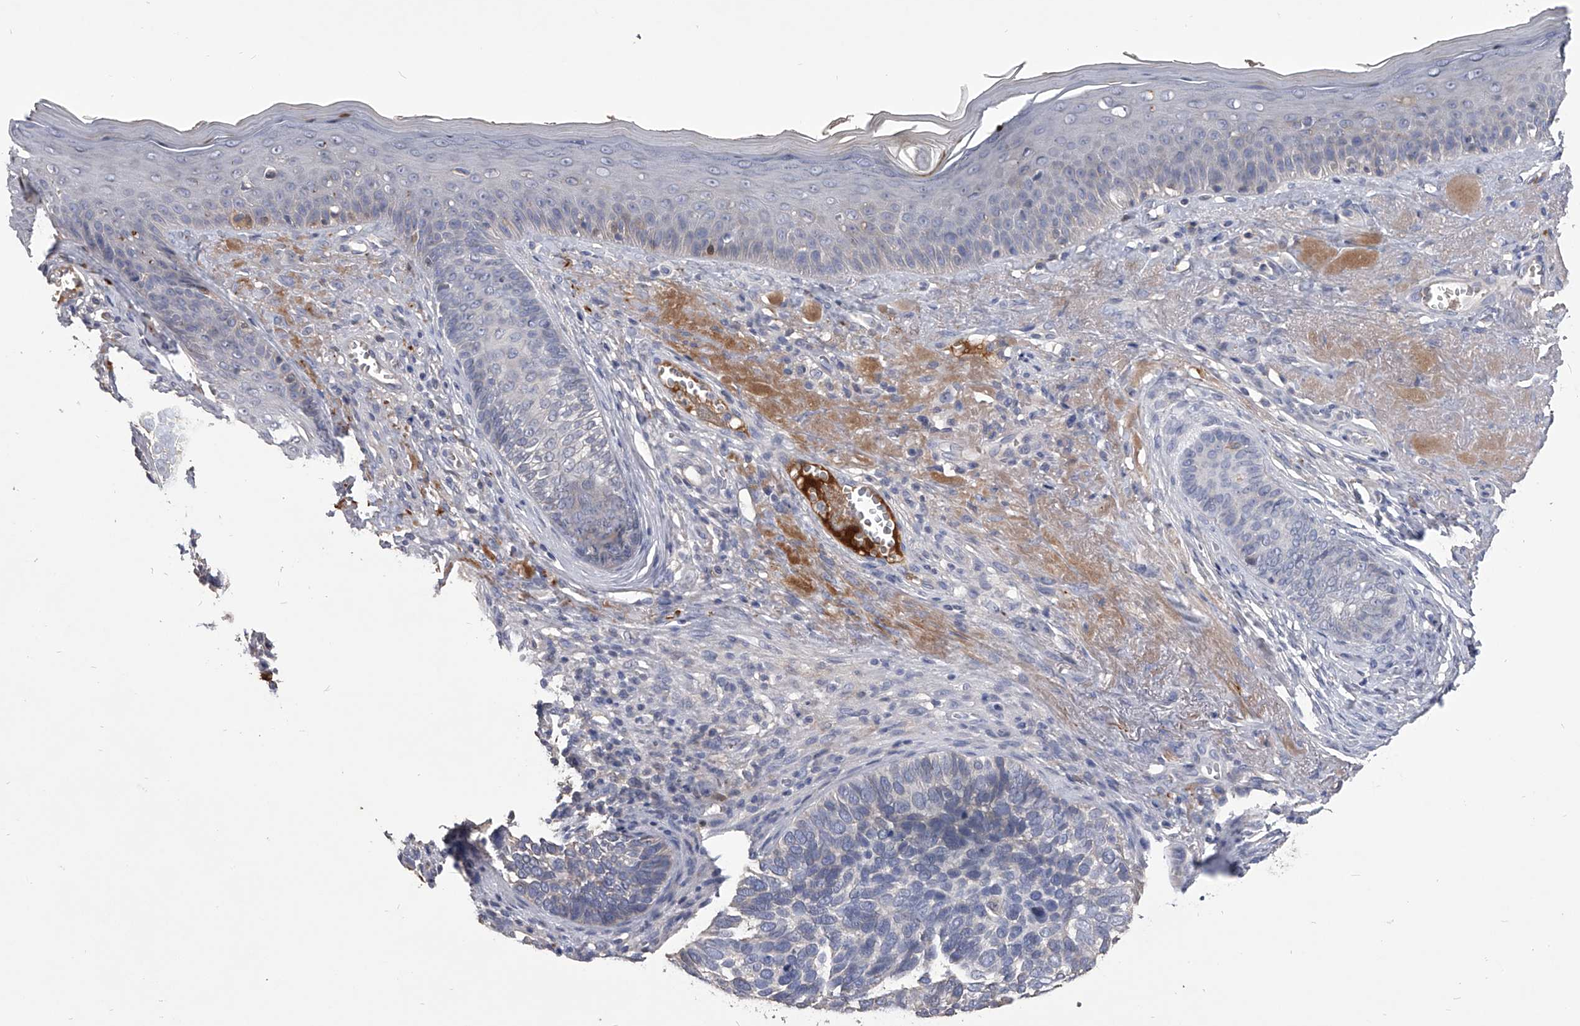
{"staining": {"intensity": "weak", "quantity": "<25%", "location": "cytoplasmic/membranous"}, "tissue": "skin cancer", "cell_type": "Tumor cells", "image_type": "cancer", "snomed": [{"axis": "morphology", "description": "Basal cell carcinoma"}, {"axis": "topography", "description": "Skin"}], "caption": "DAB immunohistochemical staining of human basal cell carcinoma (skin) demonstrates no significant expression in tumor cells.", "gene": "MDN1", "patient": {"sex": "male", "age": 62}}